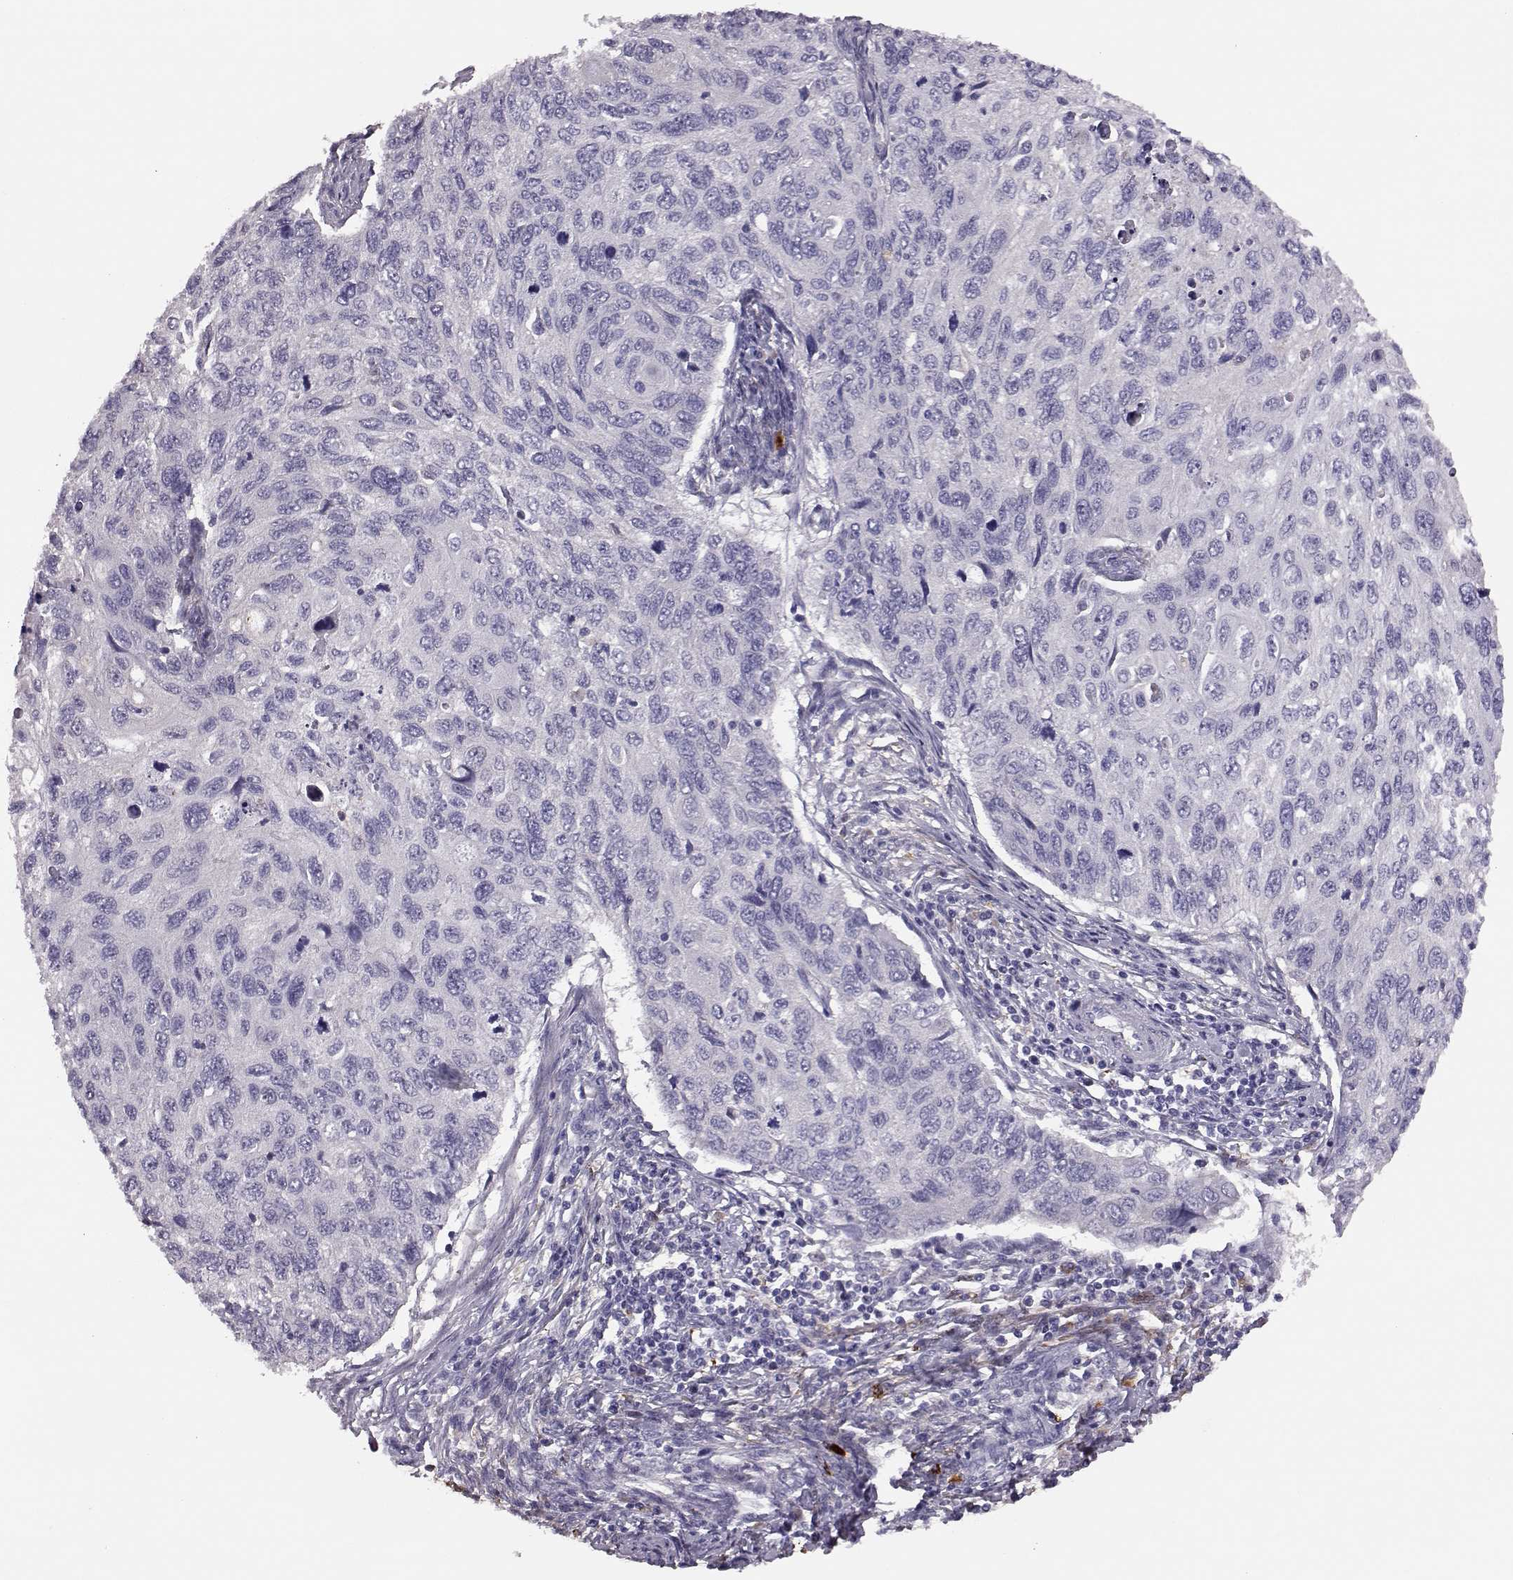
{"staining": {"intensity": "negative", "quantity": "none", "location": "none"}, "tissue": "cervical cancer", "cell_type": "Tumor cells", "image_type": "cancer", "snomed": [{"axis": "morphology", "description": "Squamous cell carcinoma, NOS"}, {"axis": "topography", "description": "Cervix"}], "caption": "This is a histopathology image of IHC staining of cervical cancer (squamous cell carcinoma), which shows no staining in tumor cells.", "gene": "ADGRG5", "patient": {"sex": "female", "age": 70}}